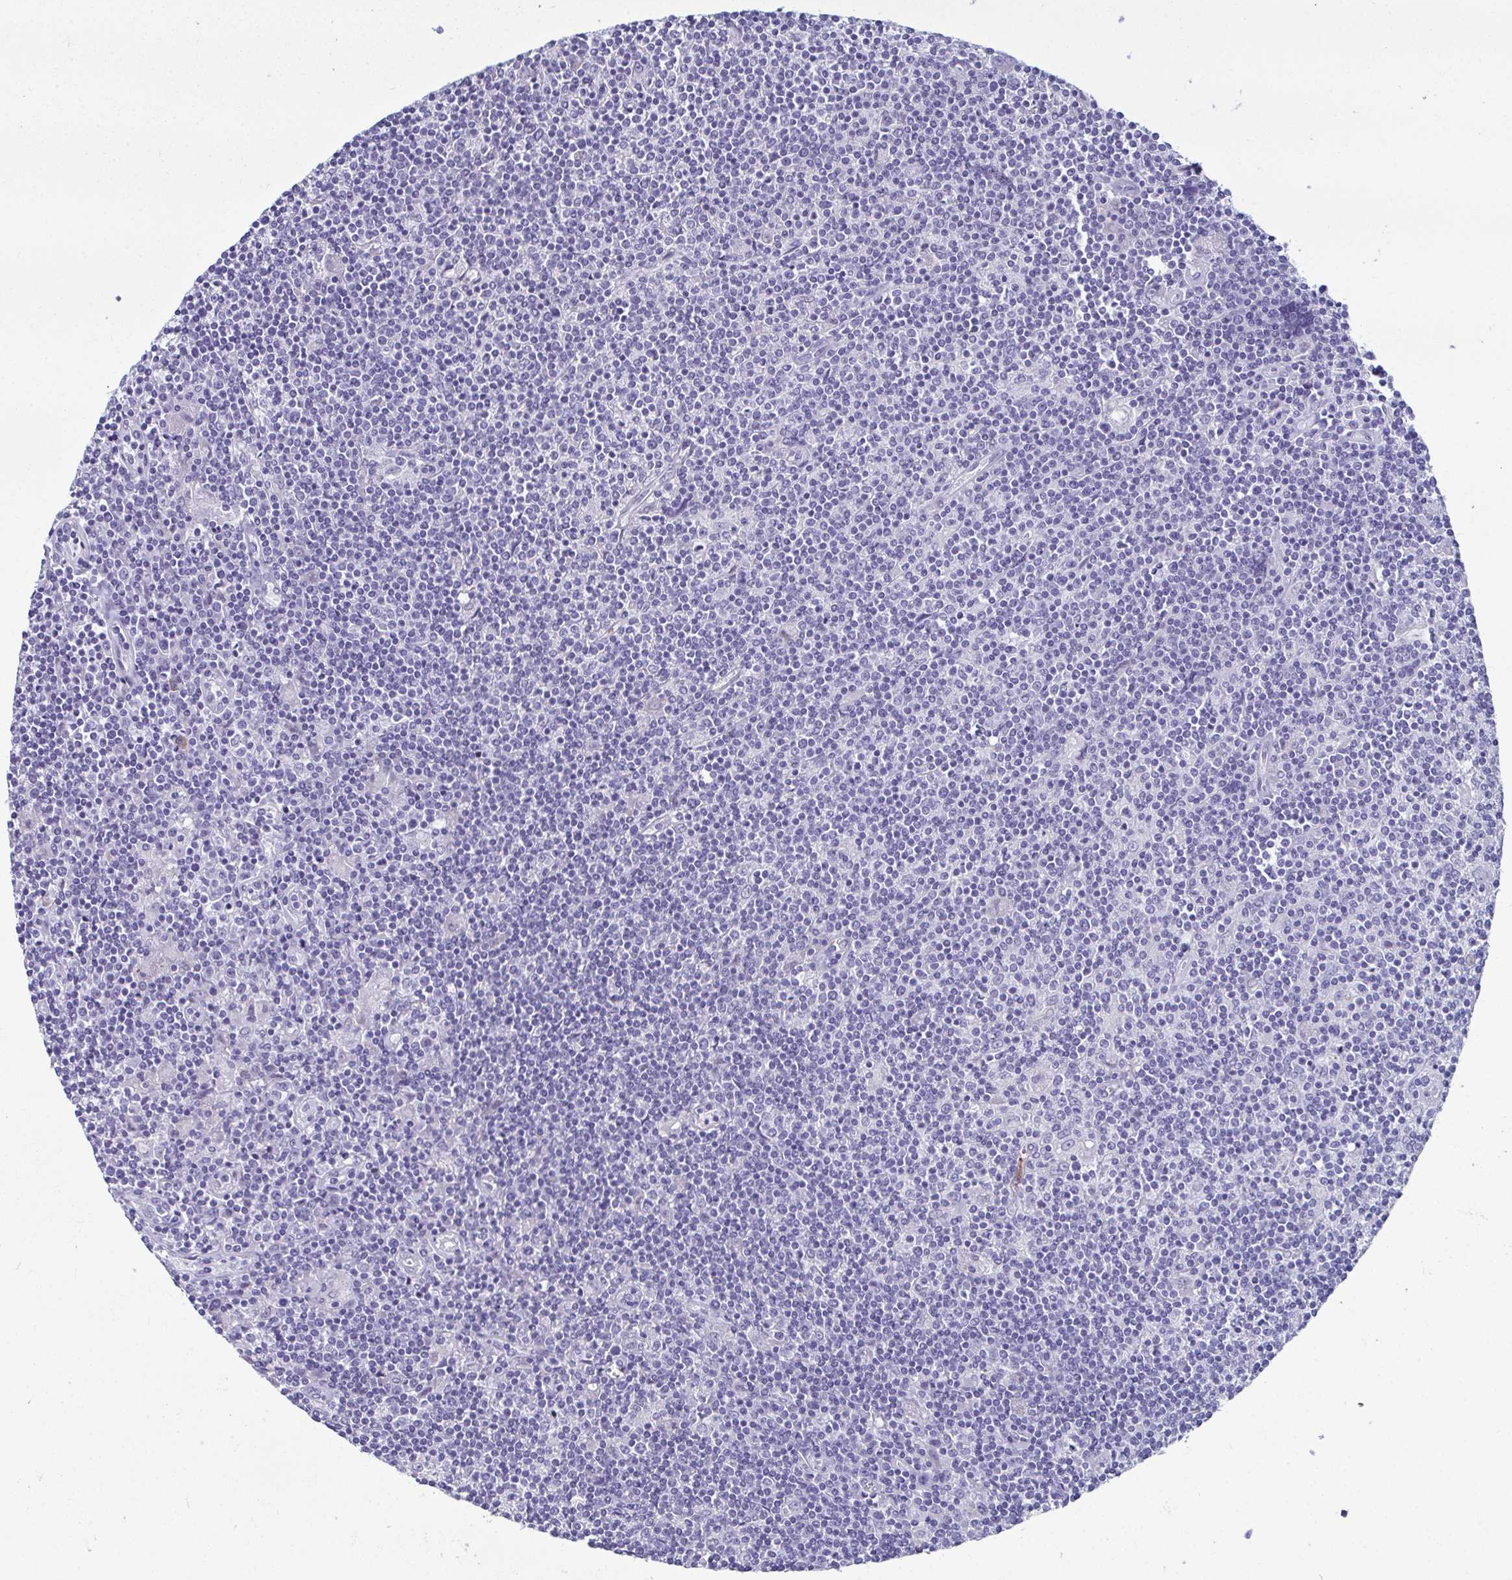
{"staining": {"intensity": "negative", "quantity": "none", "location": "none"}, "tissue": "lymphoma", "cell_type": "Tumor cells", "image_type": "cancer", "snomed": [{"axis": "morphology", "description": "Hodgkin's disease, NOS"}, {"axis": "topography", "description": "Lymph node"}], "caption": "Immunohistochemistry histopathology image of neoplastic tissue: human Hodgkin's disease stained with DAB (3,3'-diaminobenzidine) exhibits no significant protein positivity in tumor cells.", "gene": "SERPINI1", "patient": {"sex": "male", "age": 40}}